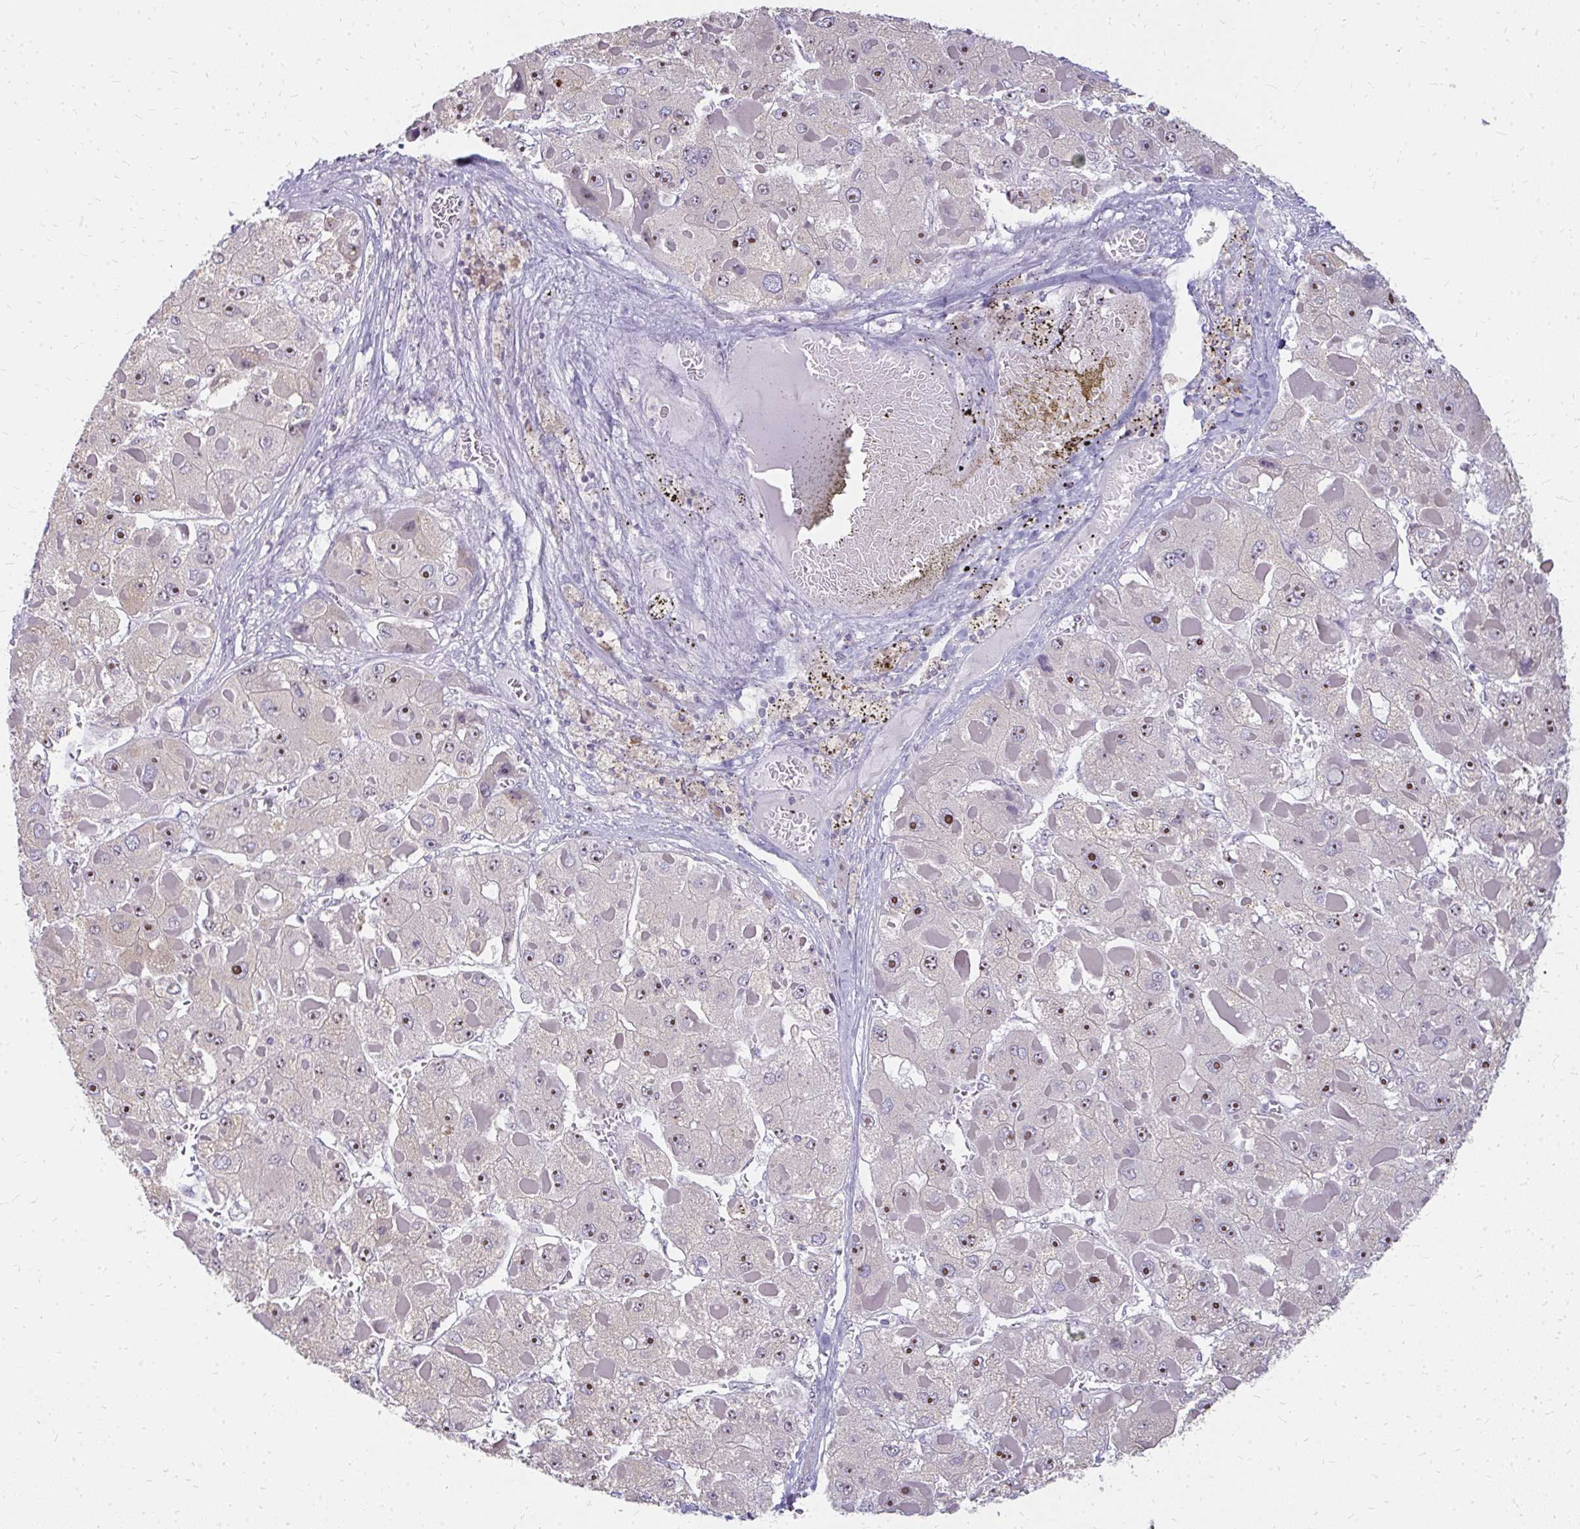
{"staining": {"intensity": "moderate", "quantity": "25%-75%", "location": "nuclear"}, "tissue": "liver cancer", "cell_type": "Tumor cells", "image_type": "cancer", "snomed": [{"axis": "morphology", "description": "Carcinoma, Hepatocellular, NOS"}, {"axis": "topography", "description": "Liver"}], "caption": "Liver cancer (hepatocellular carcinoma) stained with IHC reveals moderate nuclear expression in about 25%-75% of tumor cells. (DAB = brown stain, brightfield microscopy at high magnification).", "gene": "FAM9A", "patient": {"sex": "female", "age": 73}}